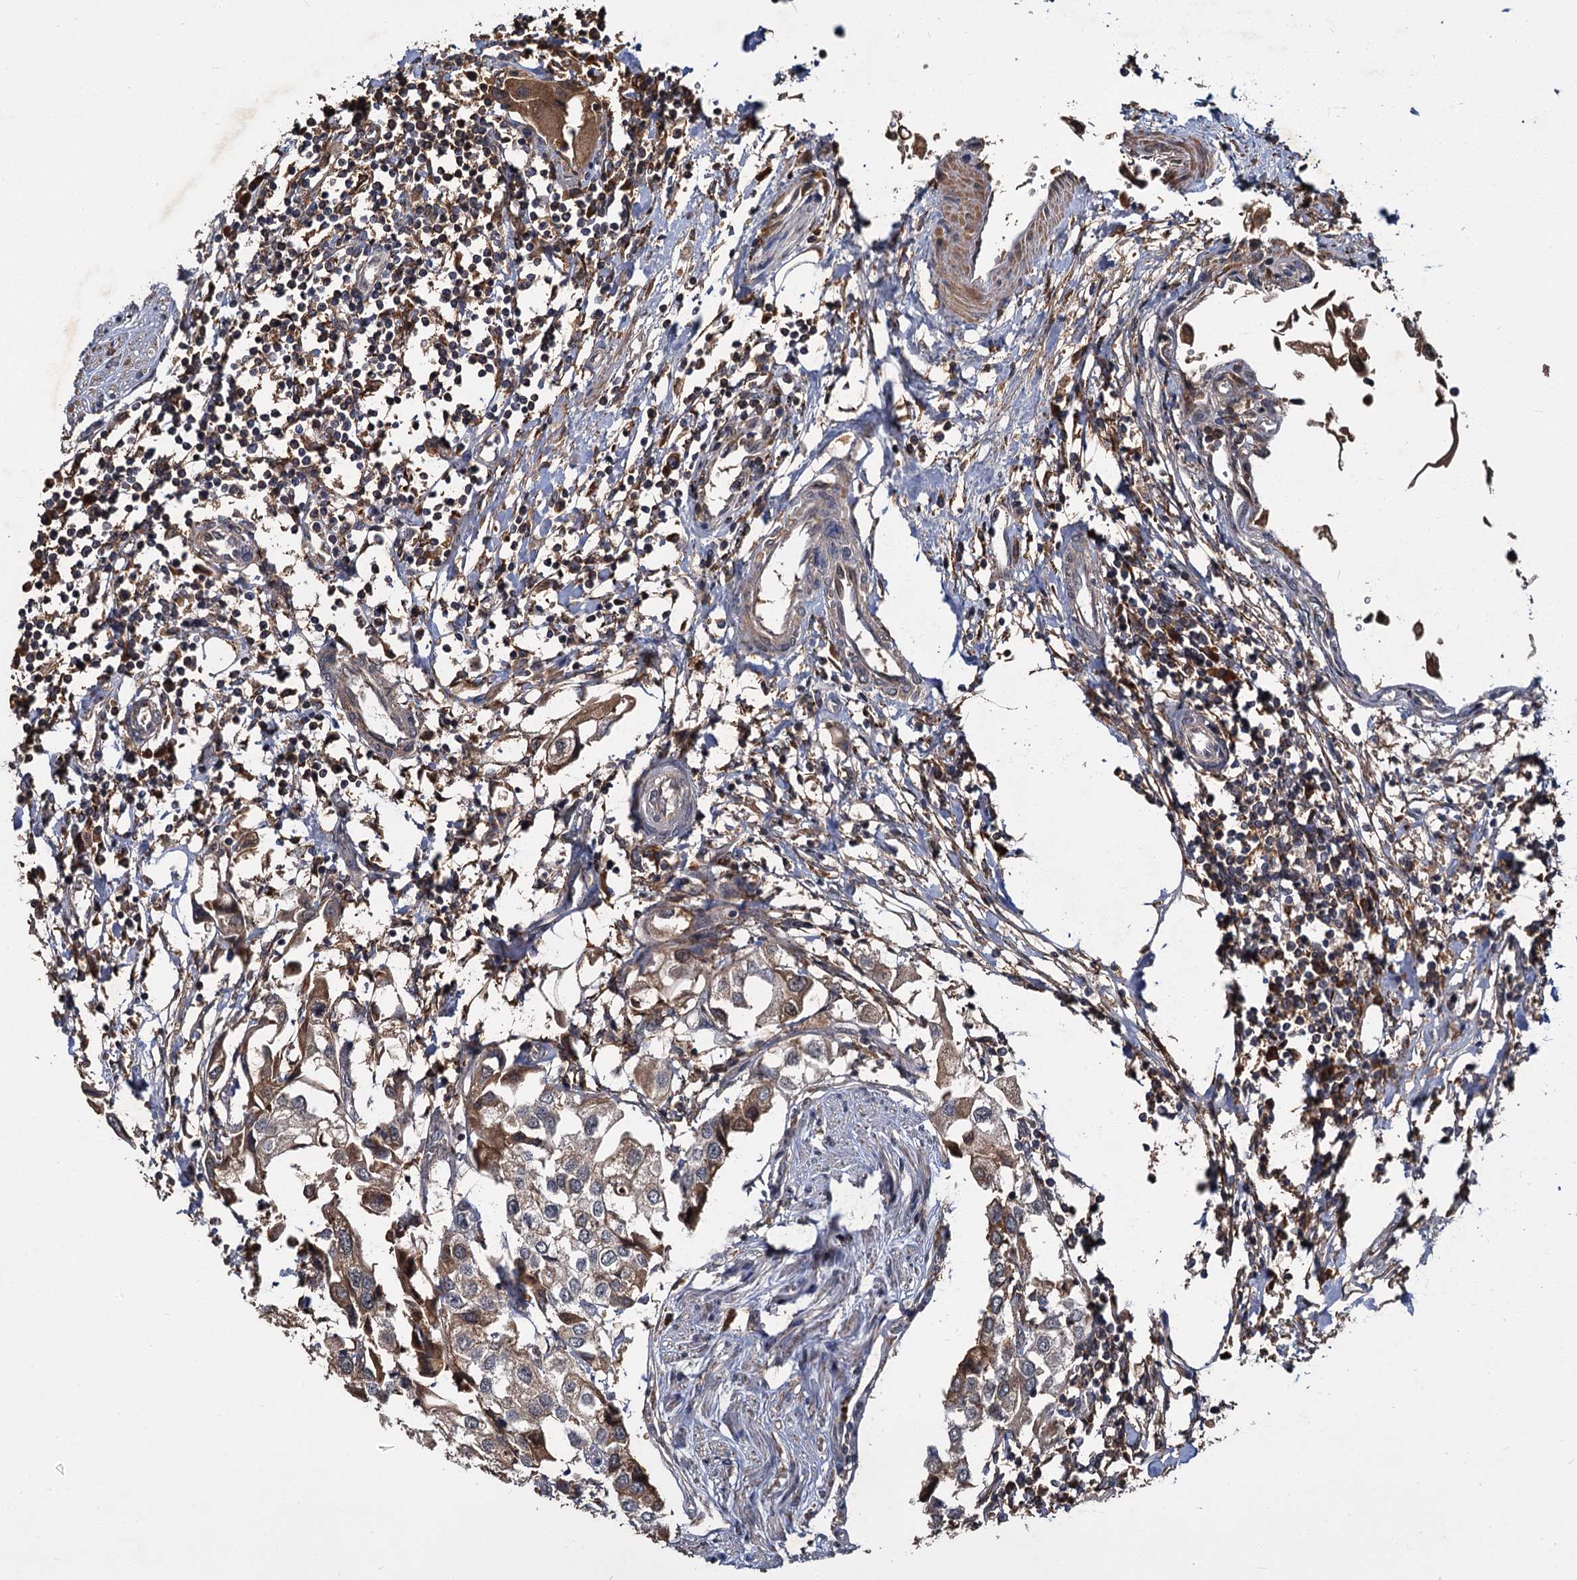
{"staining": {"intensity": "moderate", "quantity": "25%-75%", "location": "cytoplasmic/membranous"}, "tissue": "urothelial cancer", "cell_type": "Tumor cells", "image_type": "cancer", "snomed": [{"axis": "morphology", "description": "Urothelial carcinoma, High grade"}, {"axis": "topography", "description": "Urinary bladder"}], "caption": "Immunohistochemistry (IHC) micrograph of neoplastic tissue: urothelial cancer stained using immunohistochemistry shows medium levels of moderate protein expression localized specifically in the cytoplasmic/membranous of tumor cells, appearing as a cytoplasmic/membranous brown color.", "gene": "MBD6", "patient": {"sex": "male", "age": 64}}